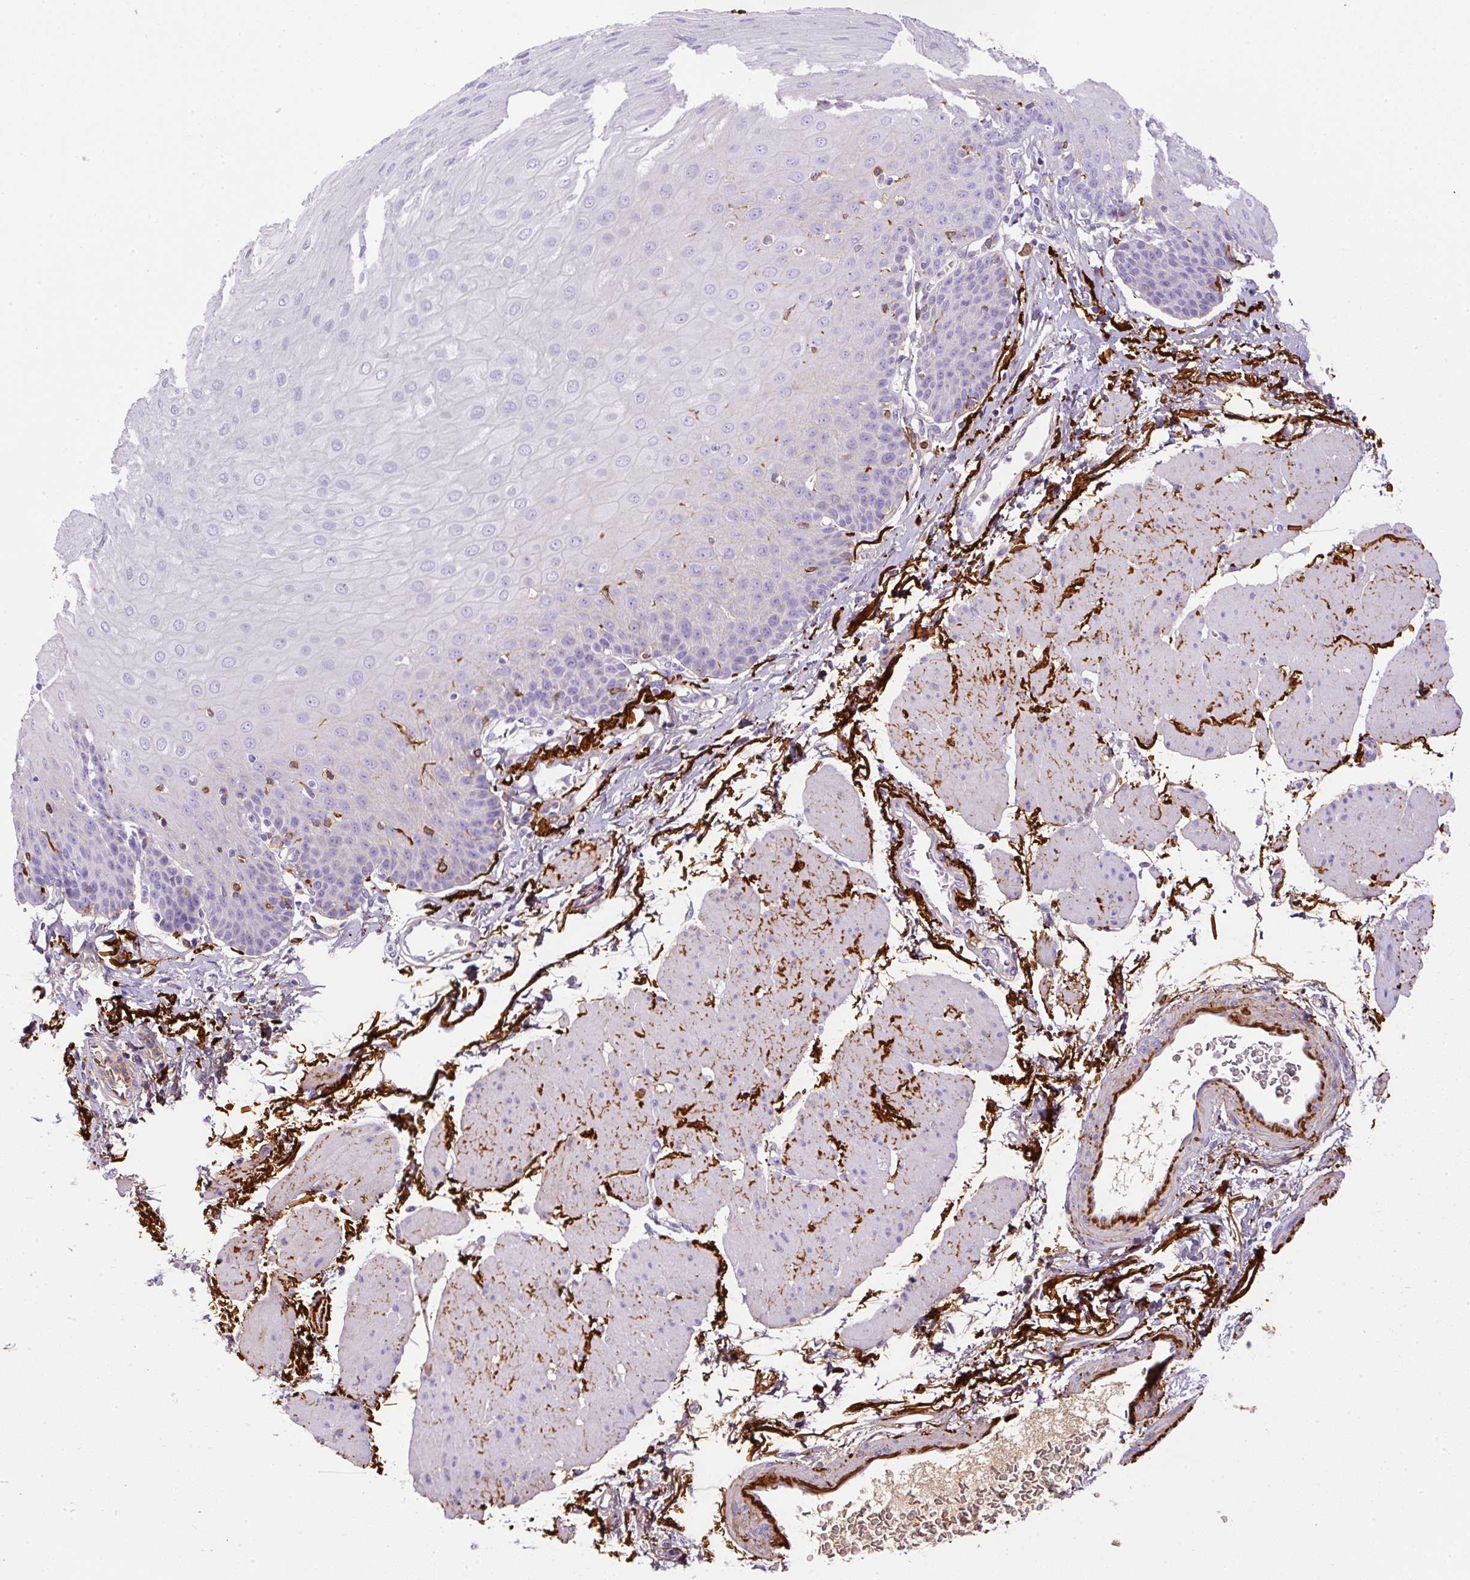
{"staining": {"intensity": "negative", "quantity": "none", "location": "none"}, "tissue": "esophagus", "cell_type": "Squamous epithelial cells", "image_type": "normal", "snomed": [{"axis": "morphology", "description": "Normal tissue, NOS"}, {"axis": "topography", "description": "Esophagus"}], "caption": "A high-resolution histopathology image shows immunohistochemistry staining of unremarkable esophagus, which reveals no significant positivity in squamous epithelial cells.", "gene": "APCS", "patient": {"sex": "female", "age": 81}}